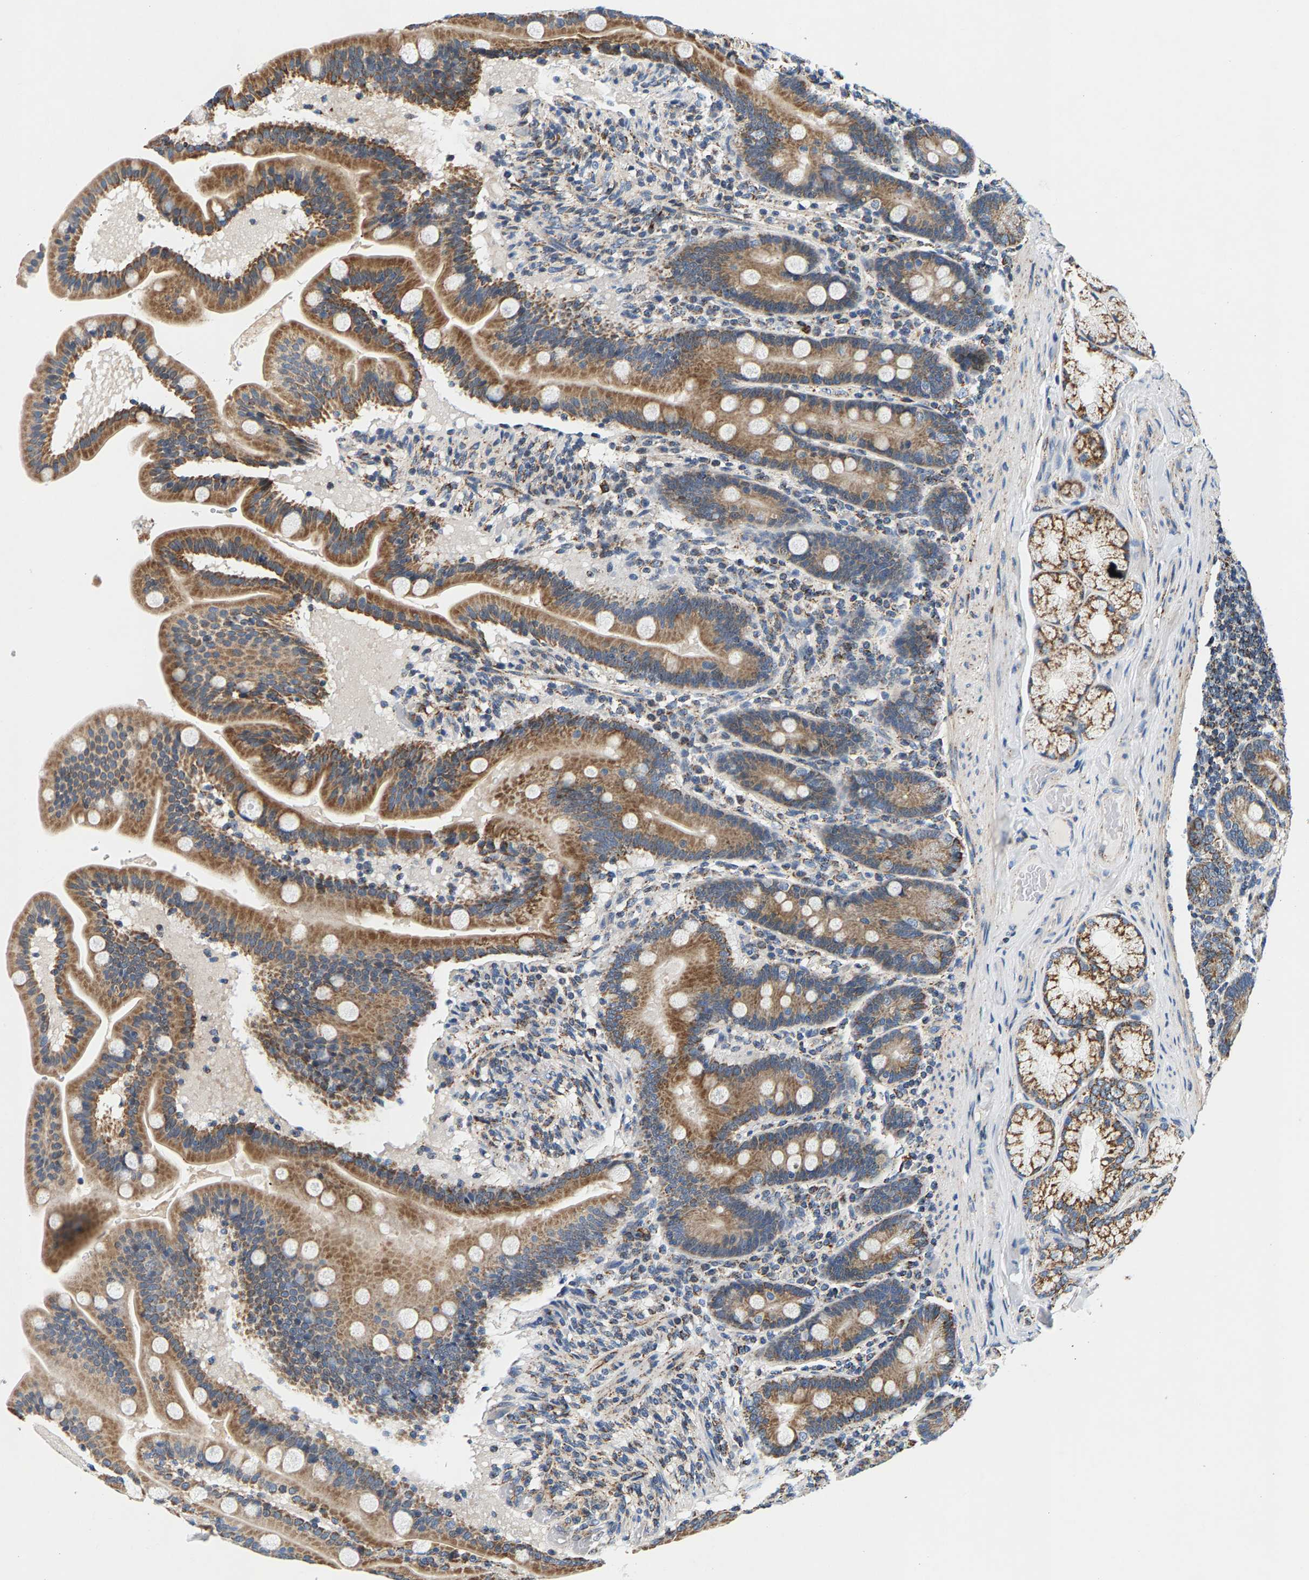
{"staining": {"intensity": "moderate", "quantity": ">75%", "location": "cytoplasmic/membranous"}, "tissue": "duodenum", "cell_type": "Glandular cells", "image_type": "normal", "snomed": [{"axis": "morphology", "description": "Normal tissue, NOS"}, {"axis": "topography", "description": "Duodenum"}], "caption": "Benign duodenum was stained to show a protein in brown. There is medium levels of moderate cytoplasmic/membranous positivity in approximately >75% of glandular cells.", "gene": "PDE1A", "patient": {"sex": "male", "age": 54}}